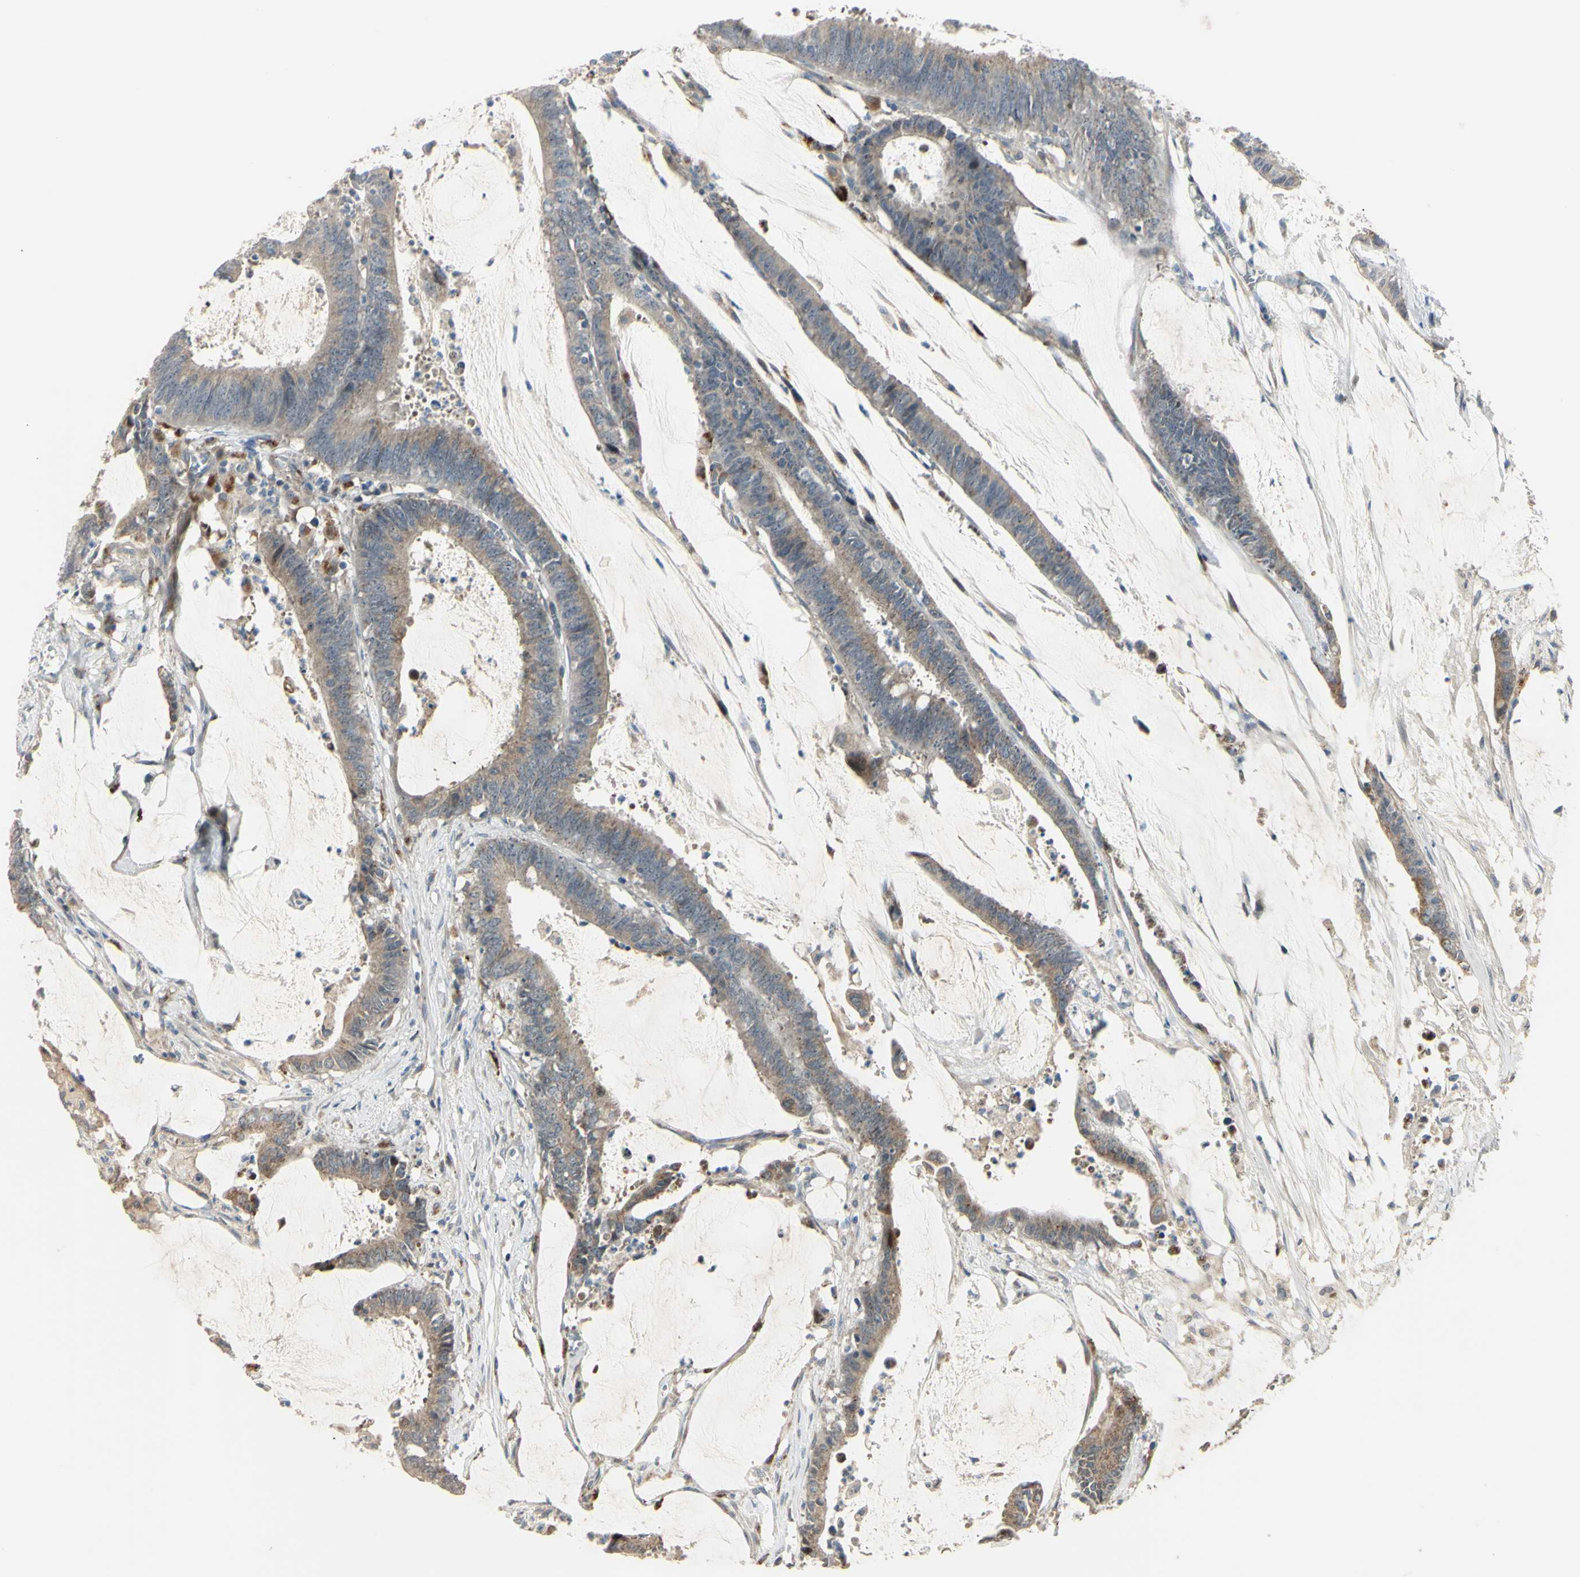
{"staining": {"intensity": "weak", "quantity": ">75%", "location": "cytoplasmic/membranous"}, "tissue": "colorectal cancer", "cell_type": "Tumor cells", "image_type": "cancer", "snomed": [{"axis": "morphology", "description": "Adenocarcinoma, NOS"}, {"axis": "topography", "description": "Rectum"}], "caption": "IHC of human colorectal adenocarcinoma reveals low levels of weak cytoplasmic/membranous staining in about >75% of tumor cells.", "gene": "NDFIP1", "patient": {"sex": "female", "age": 66}}